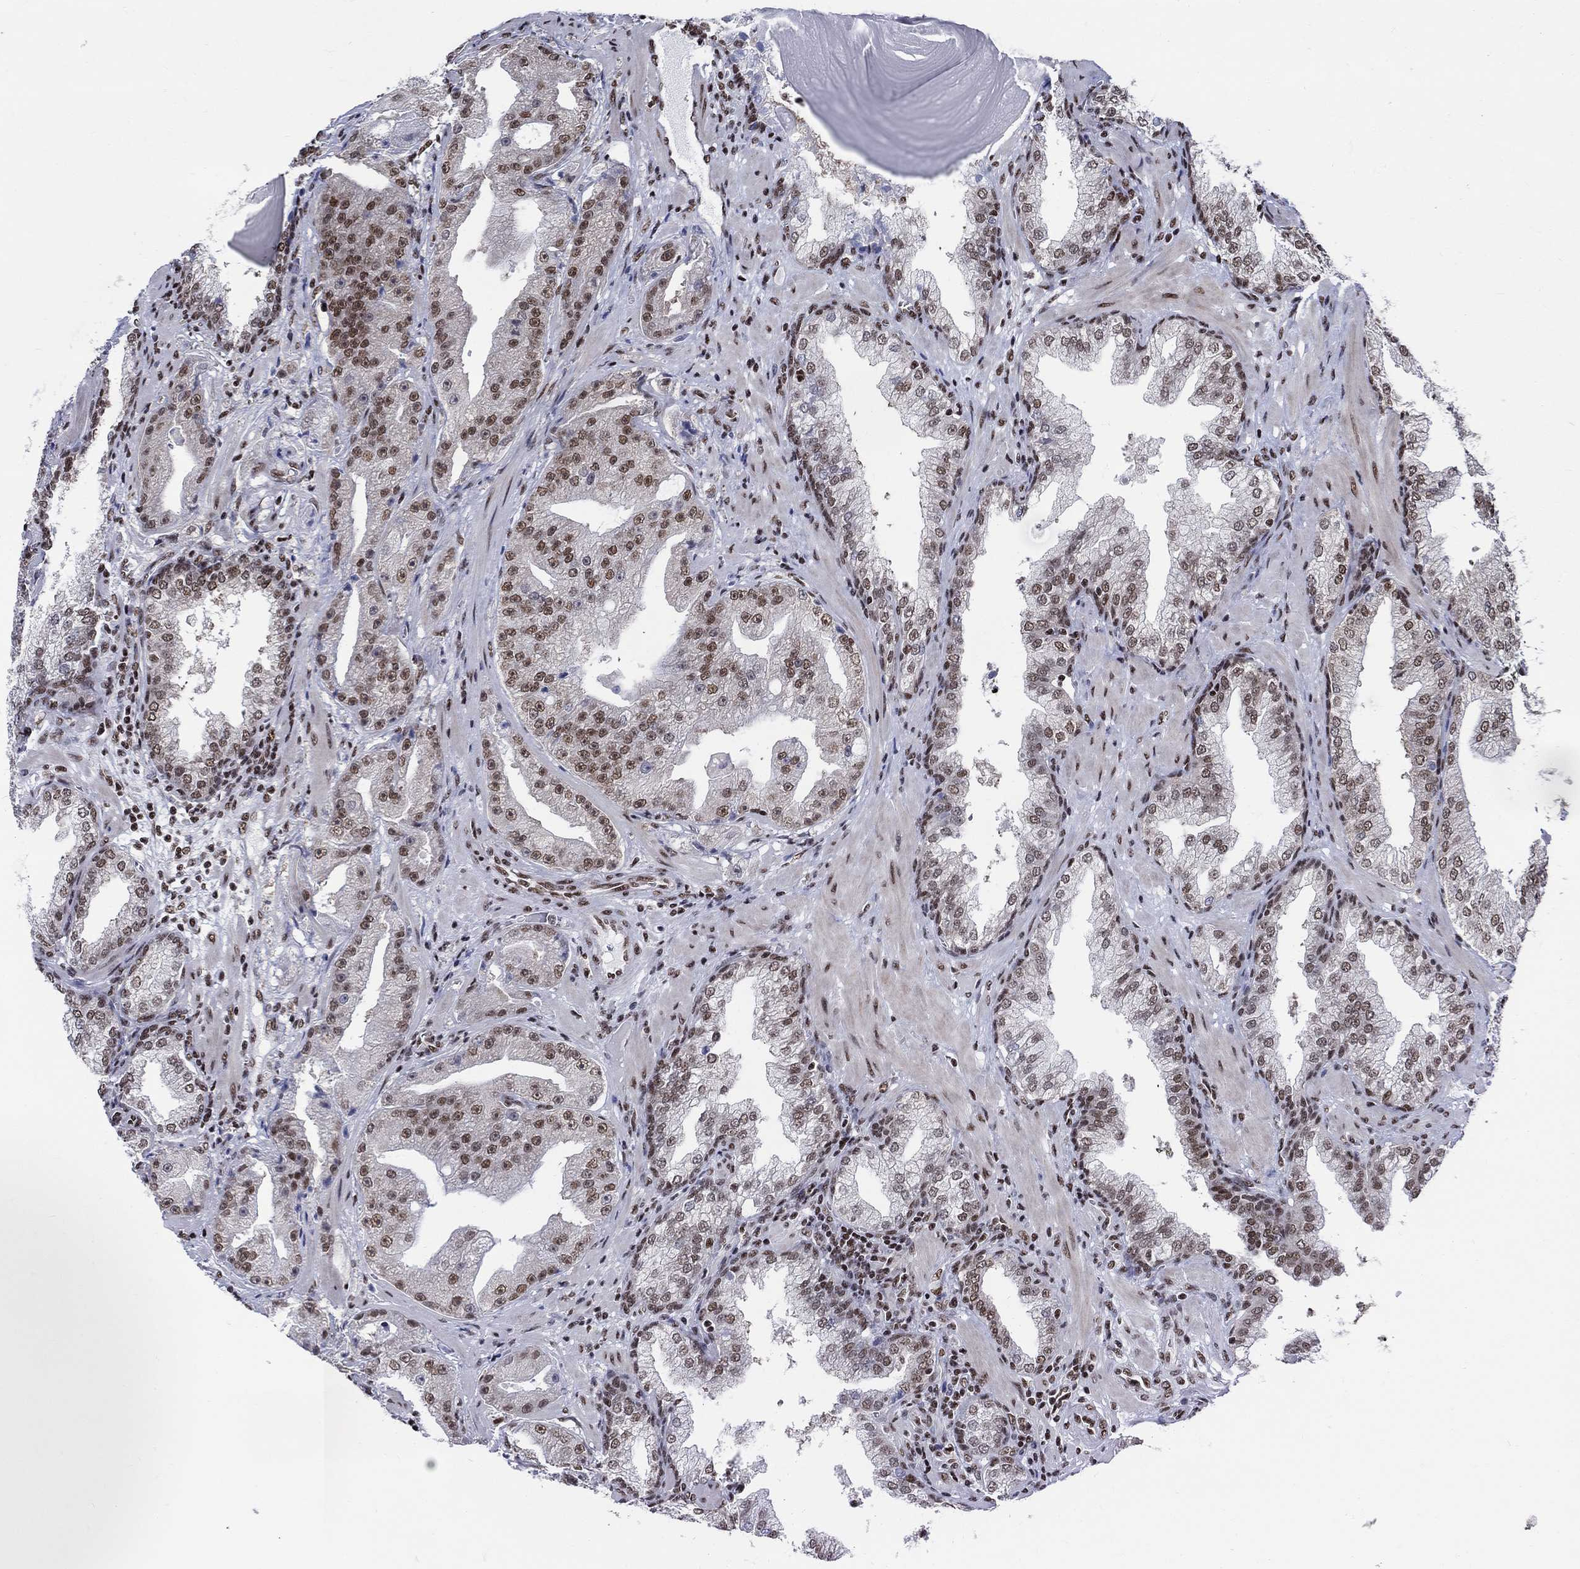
{"staining": {"intensity": "moderate", "quantity": "25%-75%", "location": "nuclear"}, "tissue": "prostate cancer", "cell_type": "Tumor cells", "image_type": "cancer", "snomed": [{"axis": "morphology", "description": "Adenocarcinoma, Low grade"}, {"axis": "topography", "description": "Prostate"}], "caption": "The histopathology image shows staining of prostate cancer, revealing moderate nuclear protein expression (brown color) within tumor cells. Nuclei are stained in blue.", "gene": "FBXO16", "patient": {"sex": "male", "age": 62}}